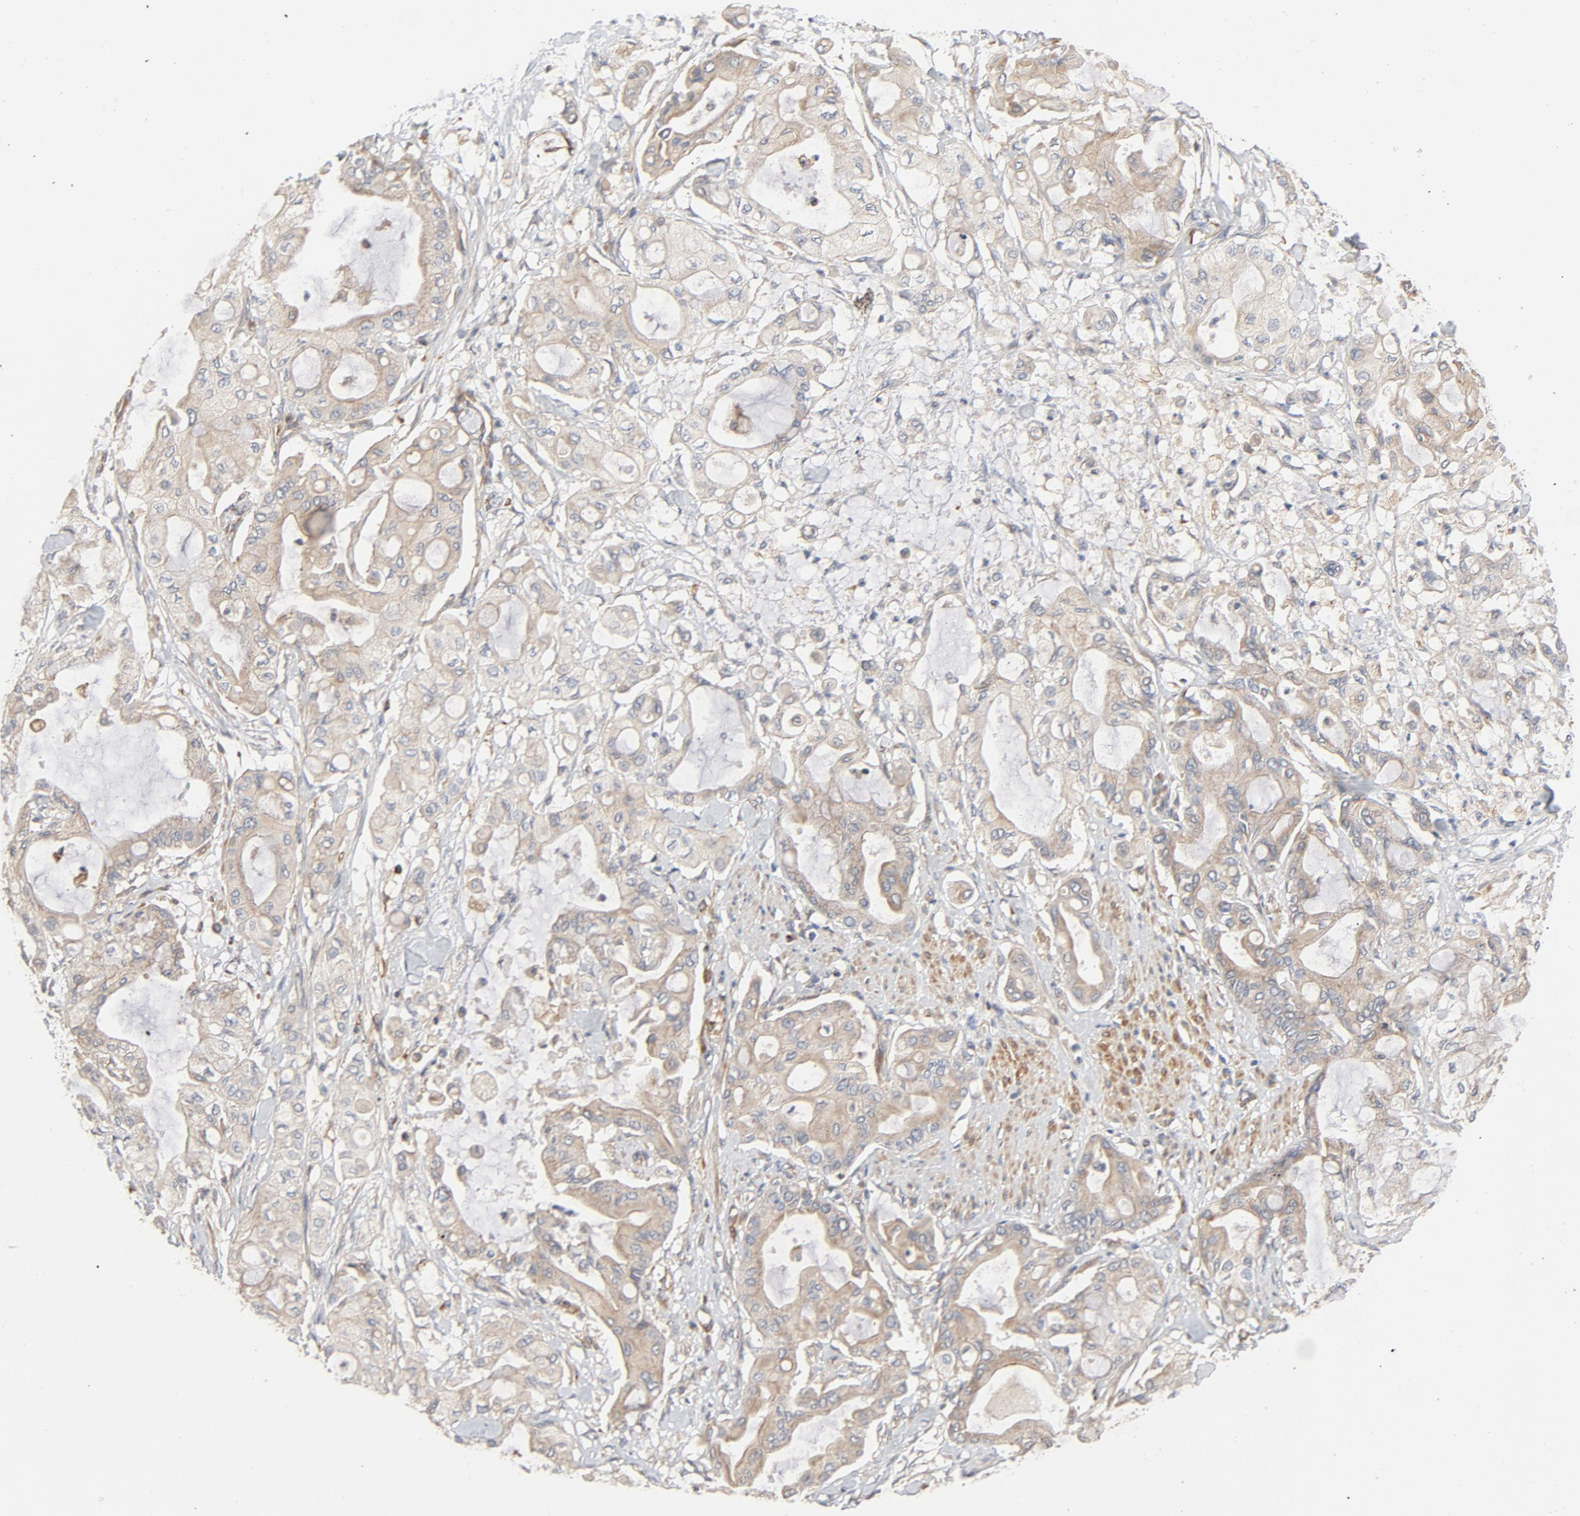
{"staining": {"intensity": "moderate", "quantity": ">75%", "location": "cytoplasmic/membranous"}, "tissue": "pancreatic cancer", "cell_type": "Tumor cells", "image_type": "cancer", "snomed": [{"axis": "morphology", "description": "Adenocarcinoma, NOS"}, {"axis": "morphology", "description": "Adenocarcinoma, metastatic, NOS"}, {"axis": "topography", "description": "Lymph node"}, {"axis": "topography", "description": "Pancreas"}, {"axis": "topography", "description": "Duodenum"}], "caption": "IHC (DAB) staining of pancreatic cancer demonstrates moderate cytoplasmic/membranous protein staining in approximately >75% of tumor cells. Immunohistochemistry stains the protein of interest in brown and the nuclei are stained blue.", "gene": "TRIOBP", "patient": {"sex": "female", "age": 64}}